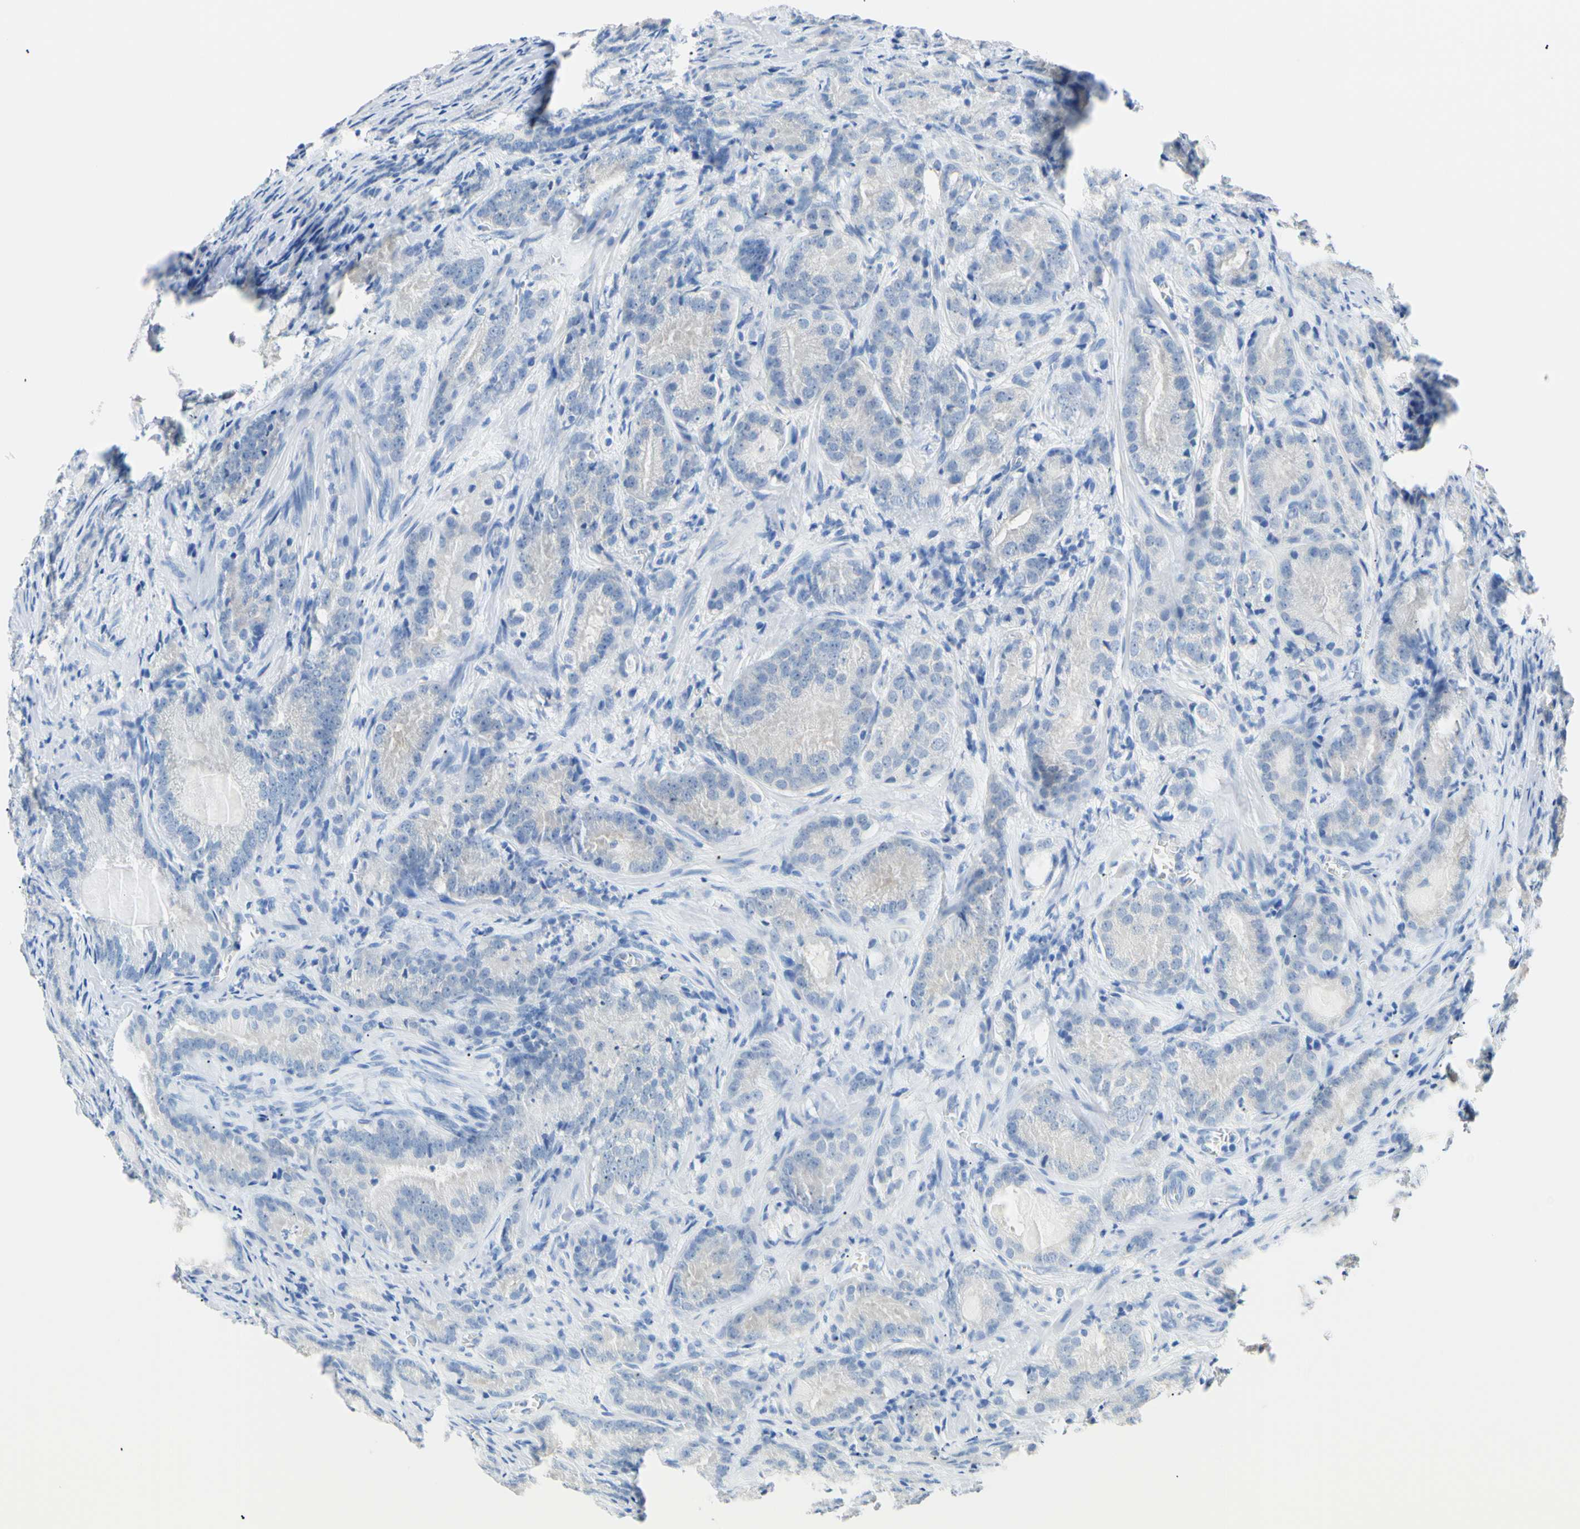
{"staining": {"intensity": "weak", "quantity": "<25%", "location": "cytoplasmic/membranous"}, "tissue": "prostate cancer", "cell_type": "Tumor cells", "image_type": "cancer", "snomed": [{"axis": "morphology", "description": "Adenocarcinoma, High grade"}, {"axis": "topography", "description": "Prostate"}], "caption": "The photomicrograph reveals no staining of tumor cells in prostate cancer.", "gene": "RARS1", "patient": {"sex": "male", "age": 64}}